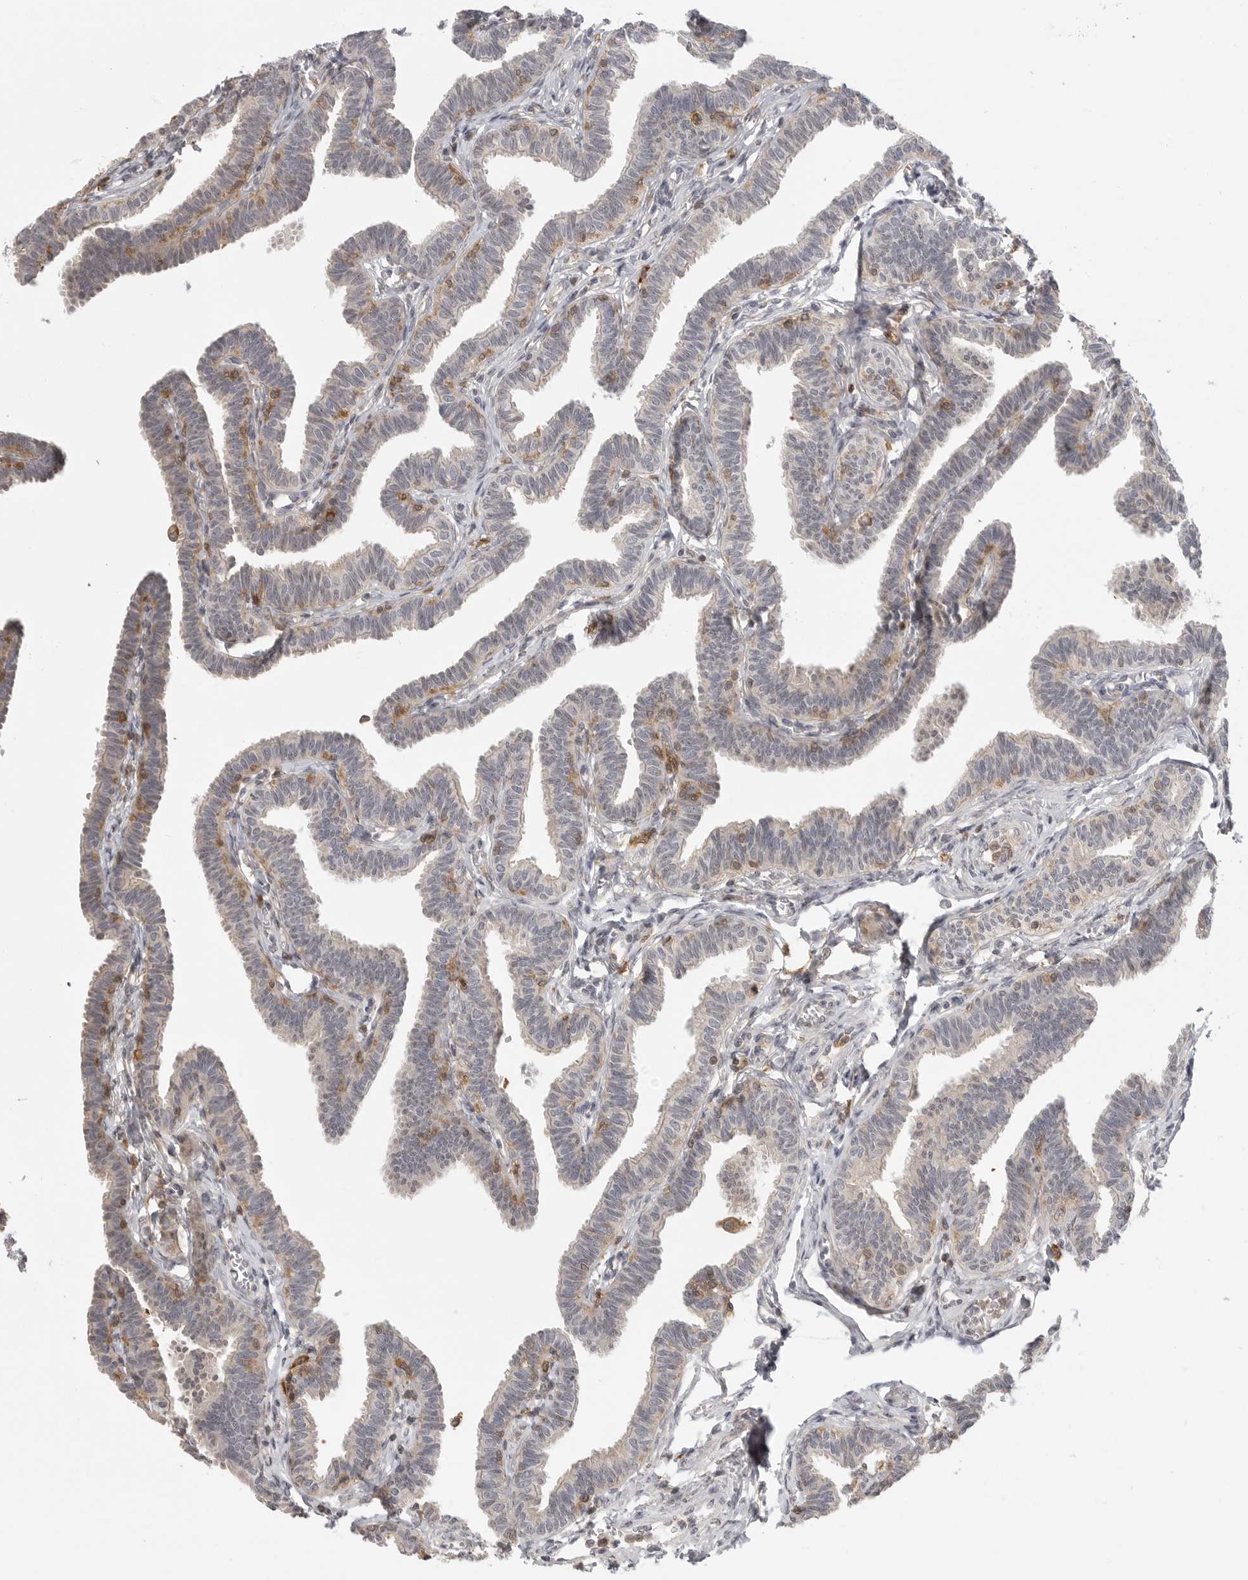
{"staining": {"intensity": "weak", "quantity": "25%-75%", "location": "cytoplasmic/membranous"}, "tissue": "fallopian tube", "cell_type": "Glandular cells", "image_type": "normal", "snomed": [{"axis": "morphology", "description": "Normal tissue, NOS"}, {"axis": "topography", "description": "Fallopian tube"}, {"axis": "topography", "description": "Ovary"}], "caption": "Immunohistochemical staining of normal fallopian tube displays weak cytoplasmic/membranous protein expression in about 25%-75% of glandular cells.", "gene": "DBNL", "patient": {"sex": "female", "age": 23}}